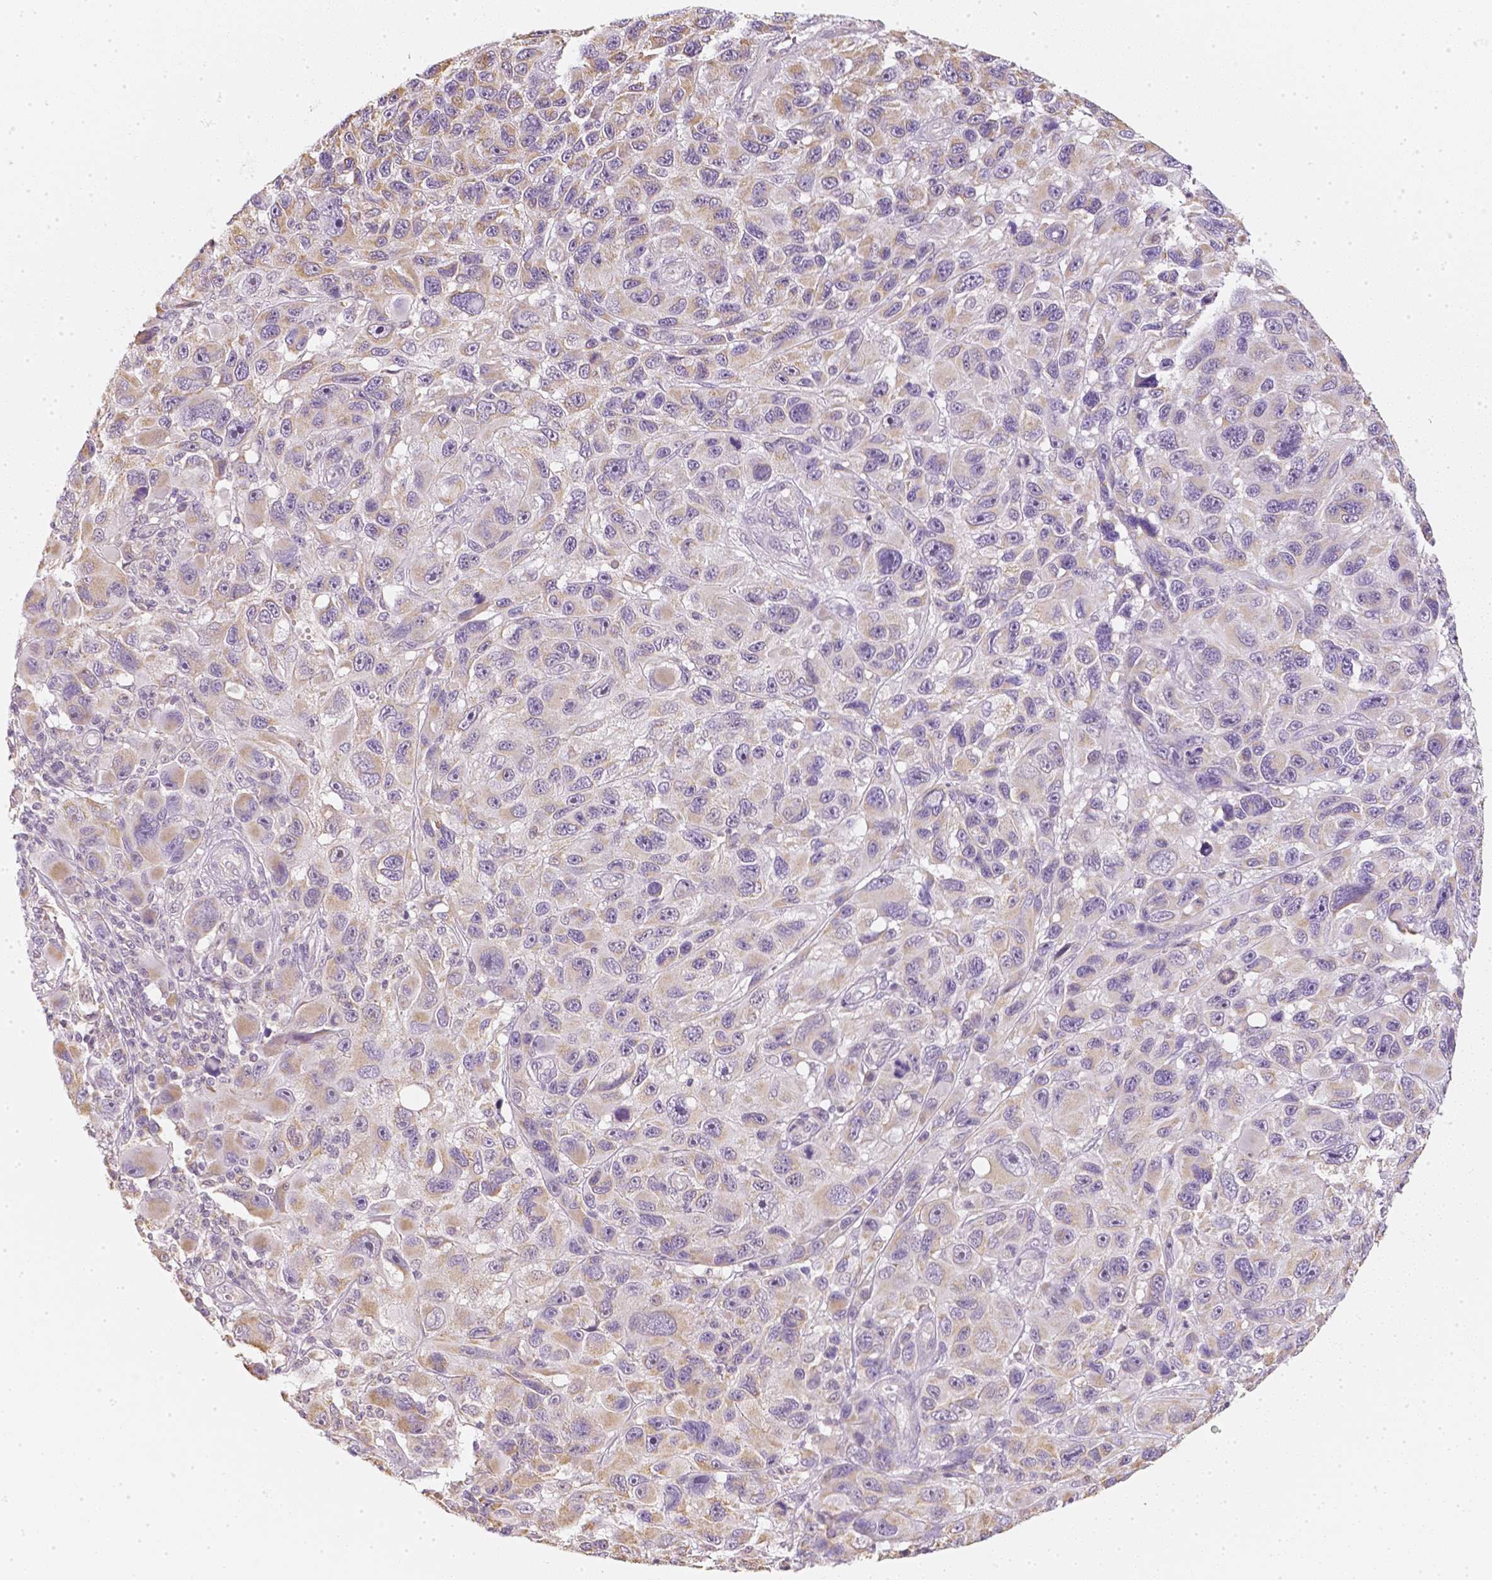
{"staining": {"intensity": "moderate", "quantity": ">75%", "location": "cytoplasmic/membranous"}, "tissue": "melanoma", "cell_type": "Tumor cells", "image_type": "cancer", "snomed": [{"axis": "morphology", "description": "Malignant melanoma, NOS"}, {"axis": "topography", "description": "Skin"}], "caption": "Immunohistochemistry (IHC) of human melanoma shows medium levels of moderate cytoplasmic/membranous staining in about >75% of tumor cells. (Stains: DAB (3,3'-diaminobenzidine) in brown, nuclei in blue, Microscopy: brightfield microscopy at high magnification).", "gene": "NVL", "patient": {"sex": "male", "age": 53}}